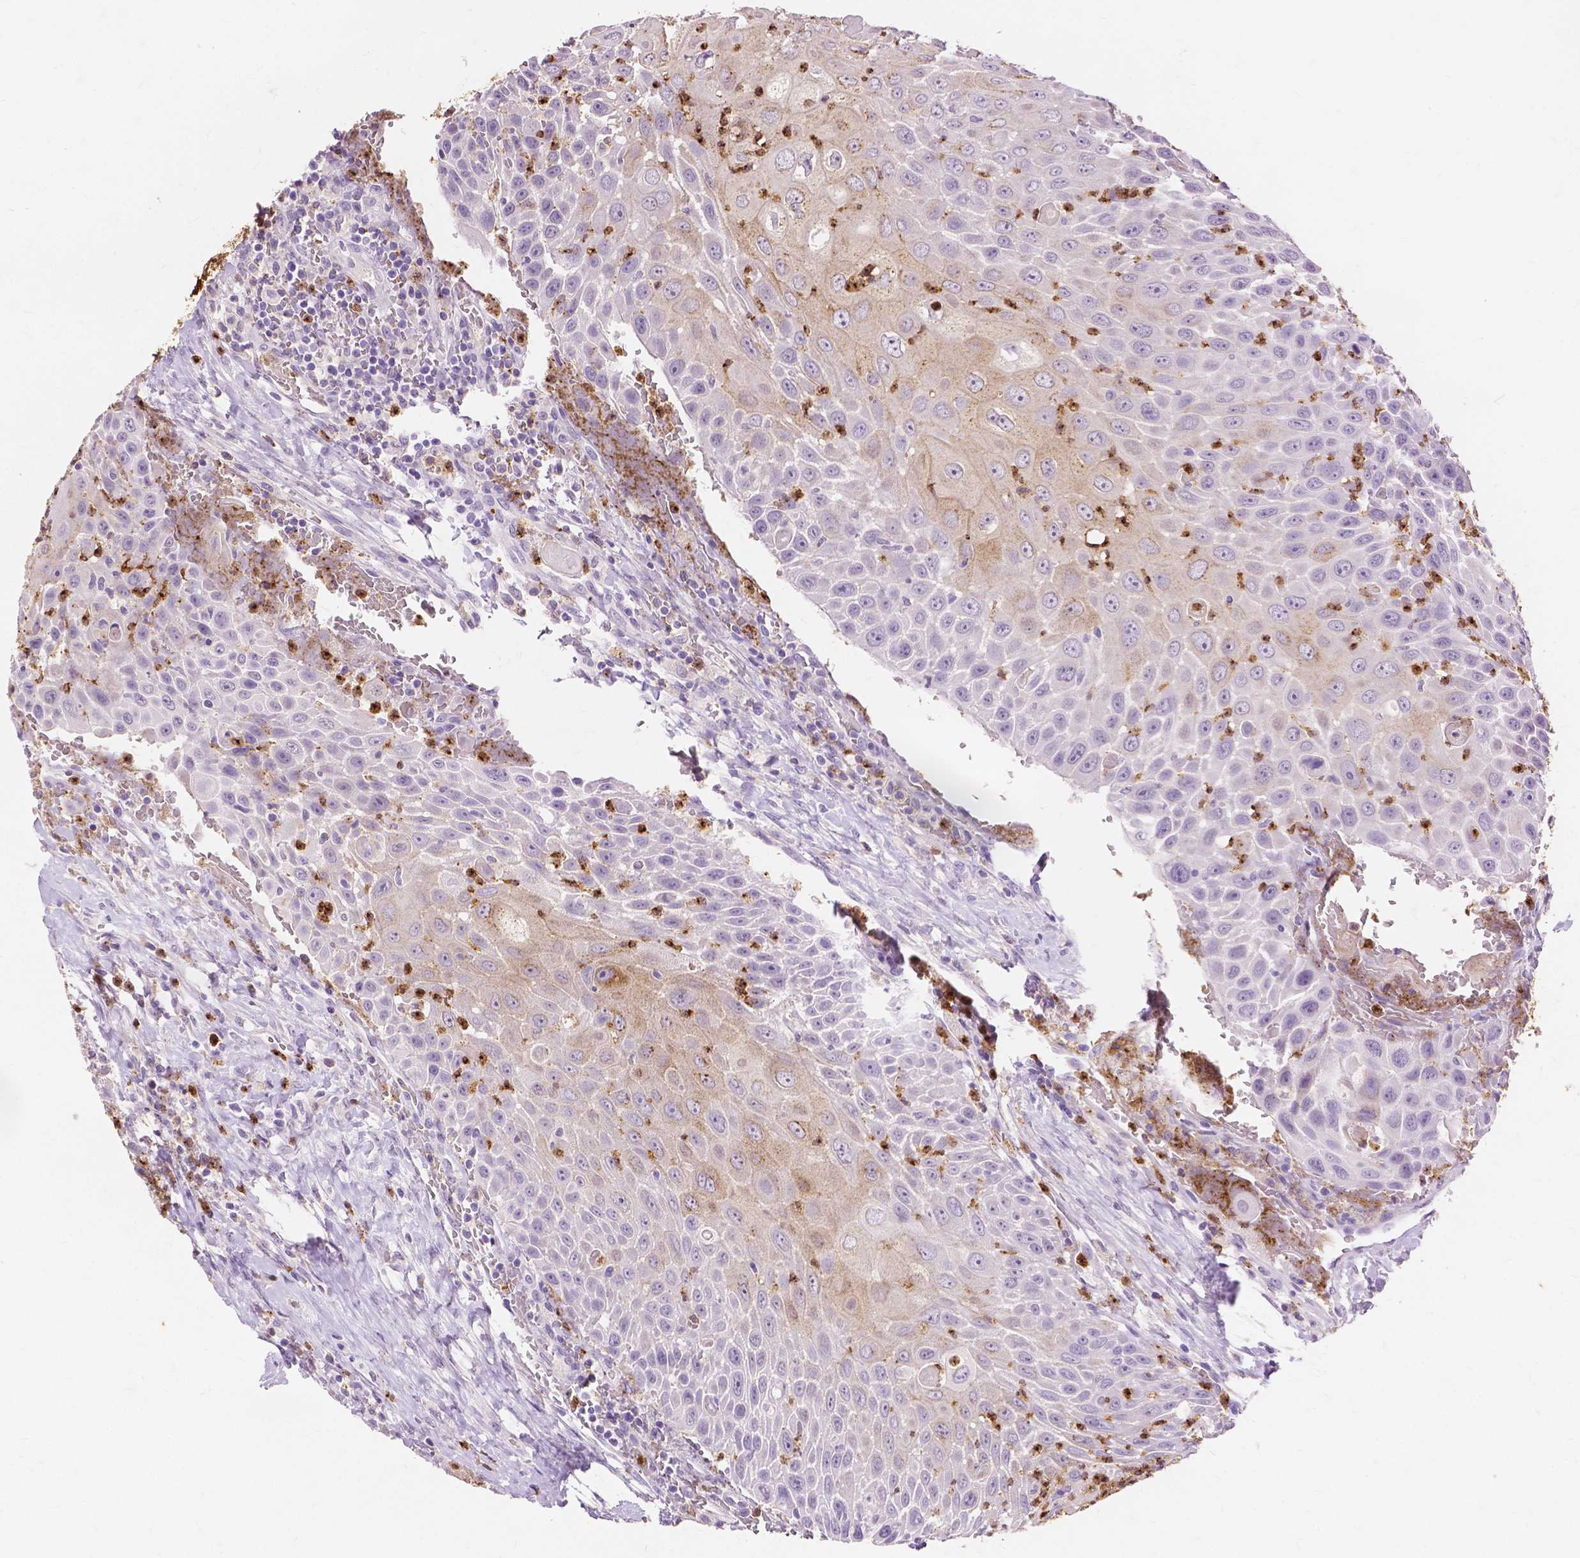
{"staining": {"intensity": "weak", "quantity": "<25%", "location": "cytoplasmic/membranous"}, "tissue": "head and neck cancer", "cell_type": "Tumor cells", "image_type": "cancer", "snomed": [{"axis": "morphology", "description": "Squamous cell carcinoma, NOS"}, {"axis": "topography", "description": "Head-Neck"}], "caption": "An immunohistochemistry (IHC) photomicrograph of head and neck cancer is shown. There is no staining in tumor cells of head and neck cancer.", "gene": "CXCR2", "patient": {"sex": "male", "age": 69}}